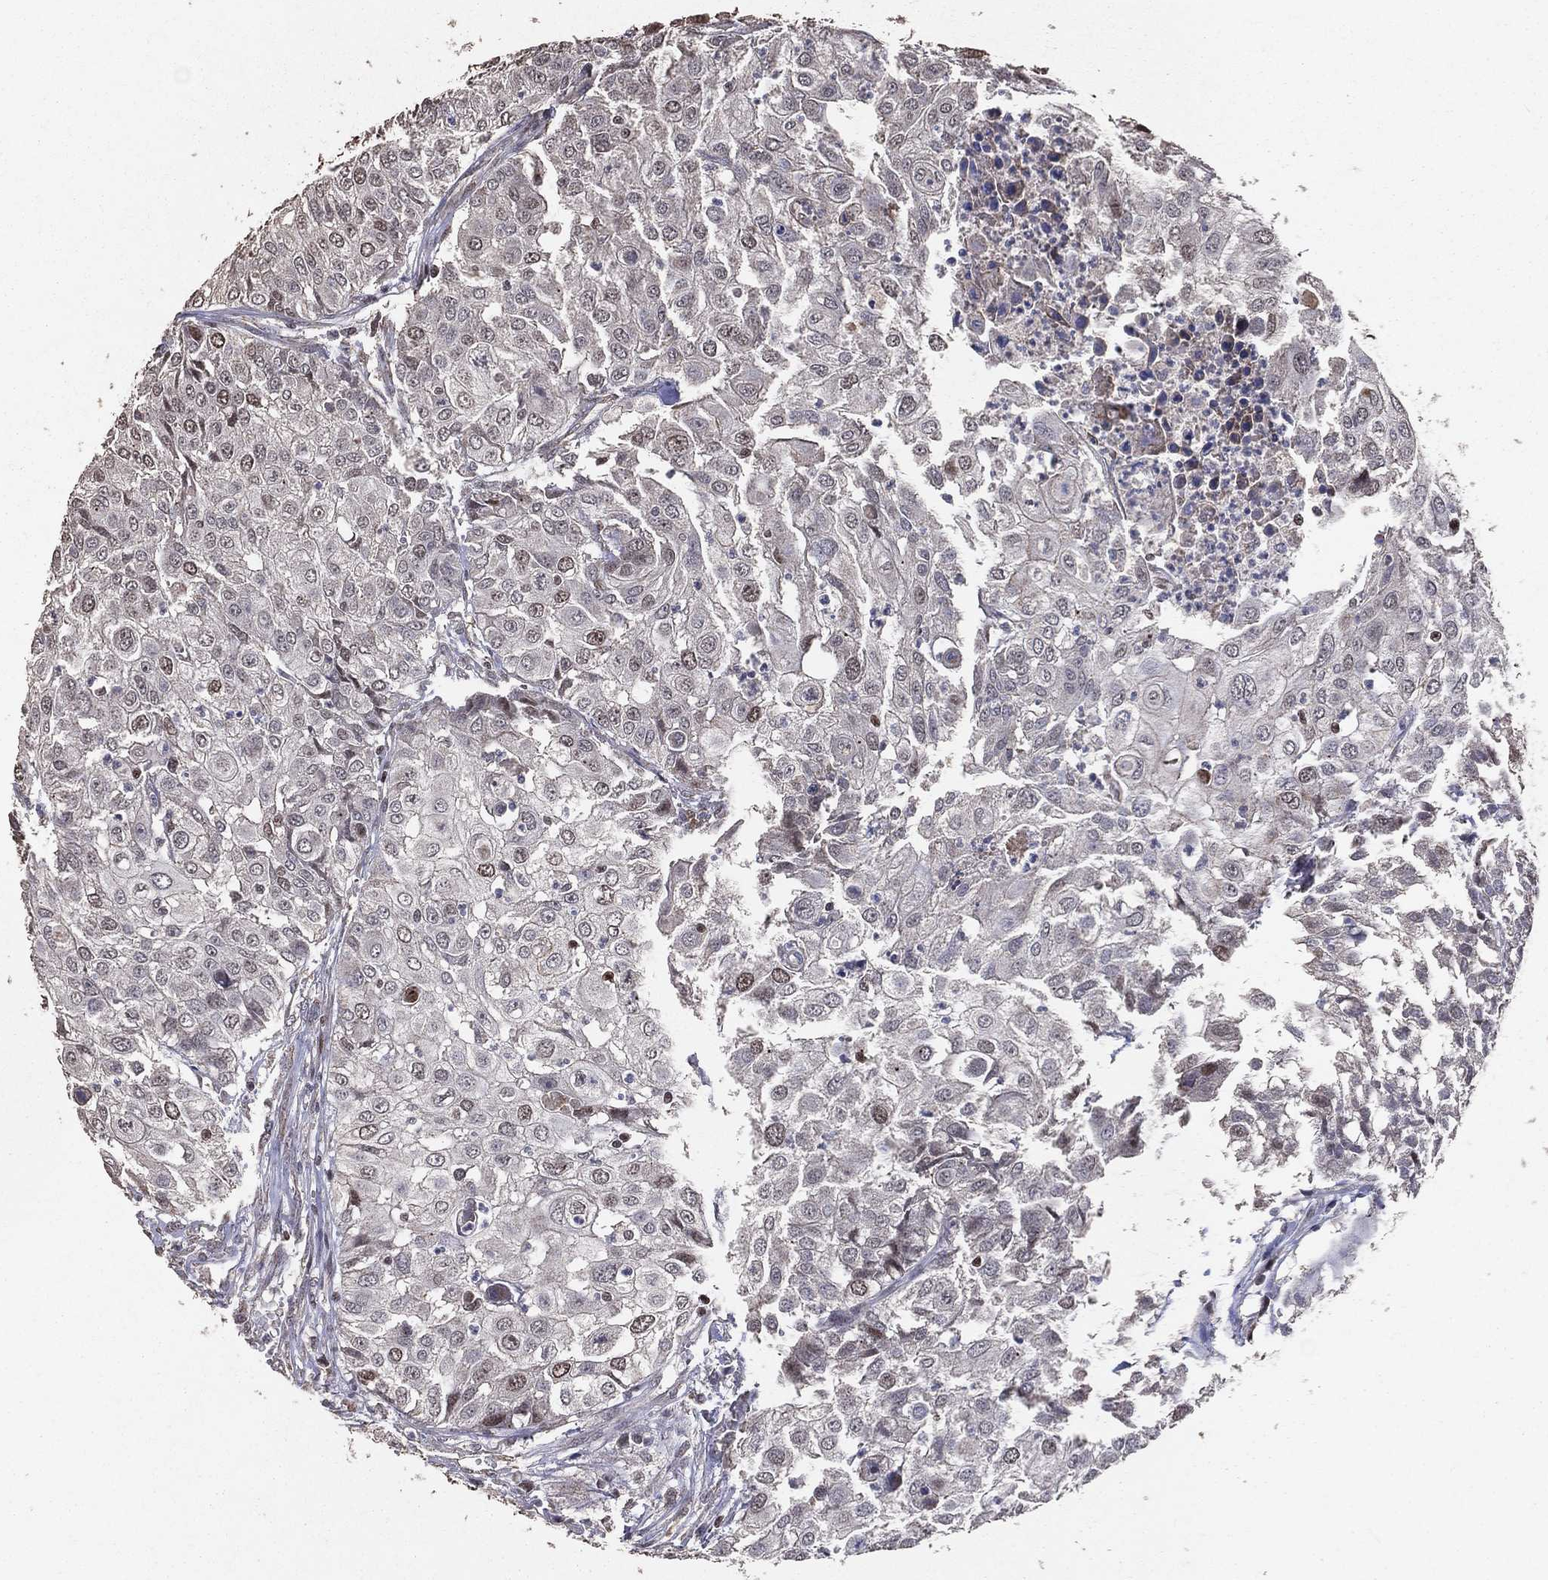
{"staining": {"intensity": "negative", "quantity": "none", "location": "none"}, "tissue": "urothelial cancer", "cell_type": "Tumor cells", "image_type": "cancer", "snomed": [{"axis": "morphology", "description": "Urothelial carcinoma, High grade"}, {"axis": "topography", "description": "Urinary bladder"}], "caption": "This is an IHC micrograph of human urothelial cancer. There is no staining in tumor cells.", "gene": "LY6K", "patient": {"sex": "female", "age": 79}}